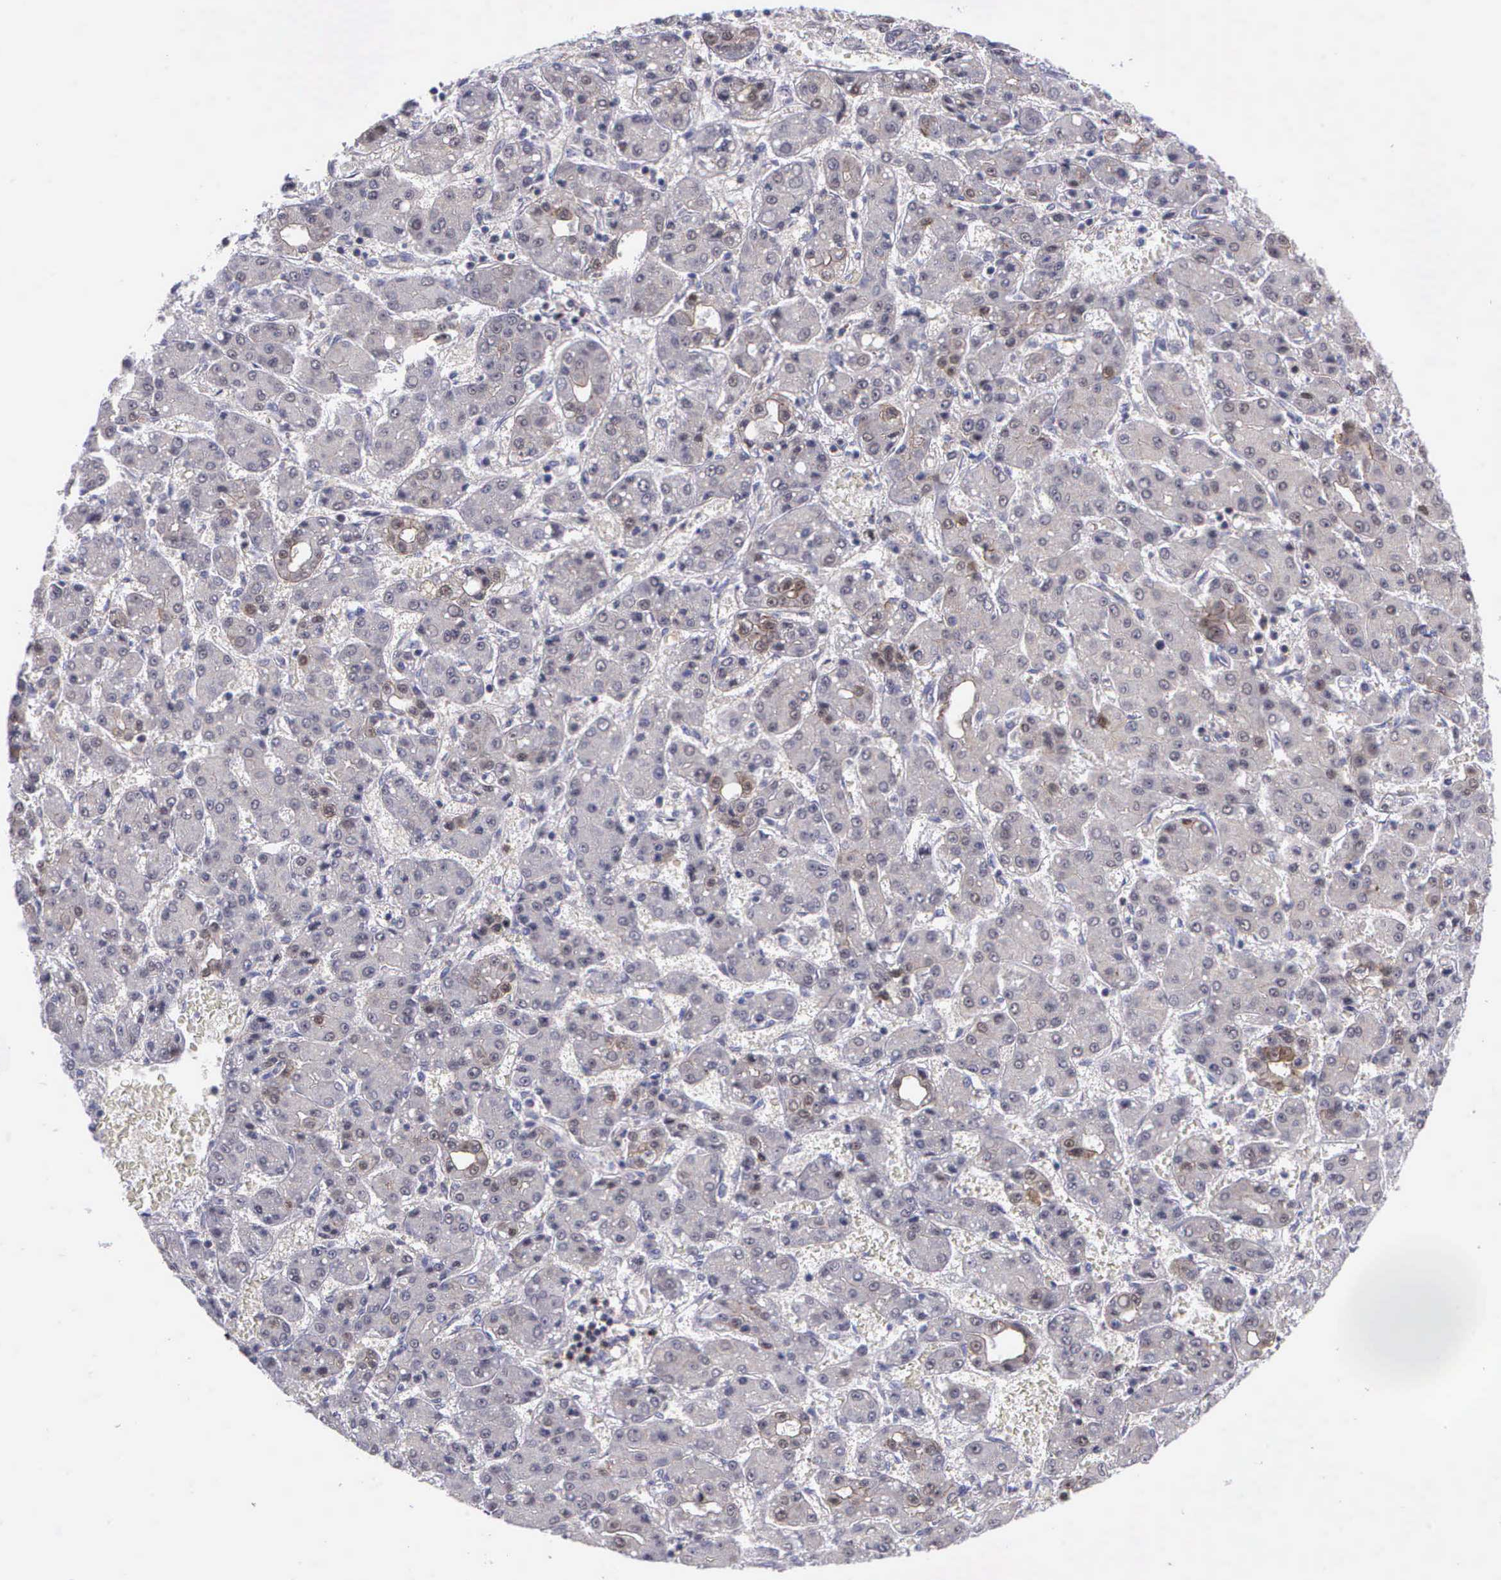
{"staining": {"intensity": "weak", "quantity": "25%-75%", "location": "nuclear"}, "tissue": "liver cancer", "cell_type": "Tumor cells", "image_type": "cancer", "snomed": [{"axis": "morphology", "description": "Carcinoma, Hepatocellular, NOS"}, {"axis": "topography", "description": "Liver"}], "caption": "This image reveals immunohistochemistry (IHC) staining of hepatocellular carcinoma (liver), with low weak nuclear positivity in approximately 25%-75% of tumor cells.", "gene": "MICAL3", "patient": {"sex": "male", "age": 69}}